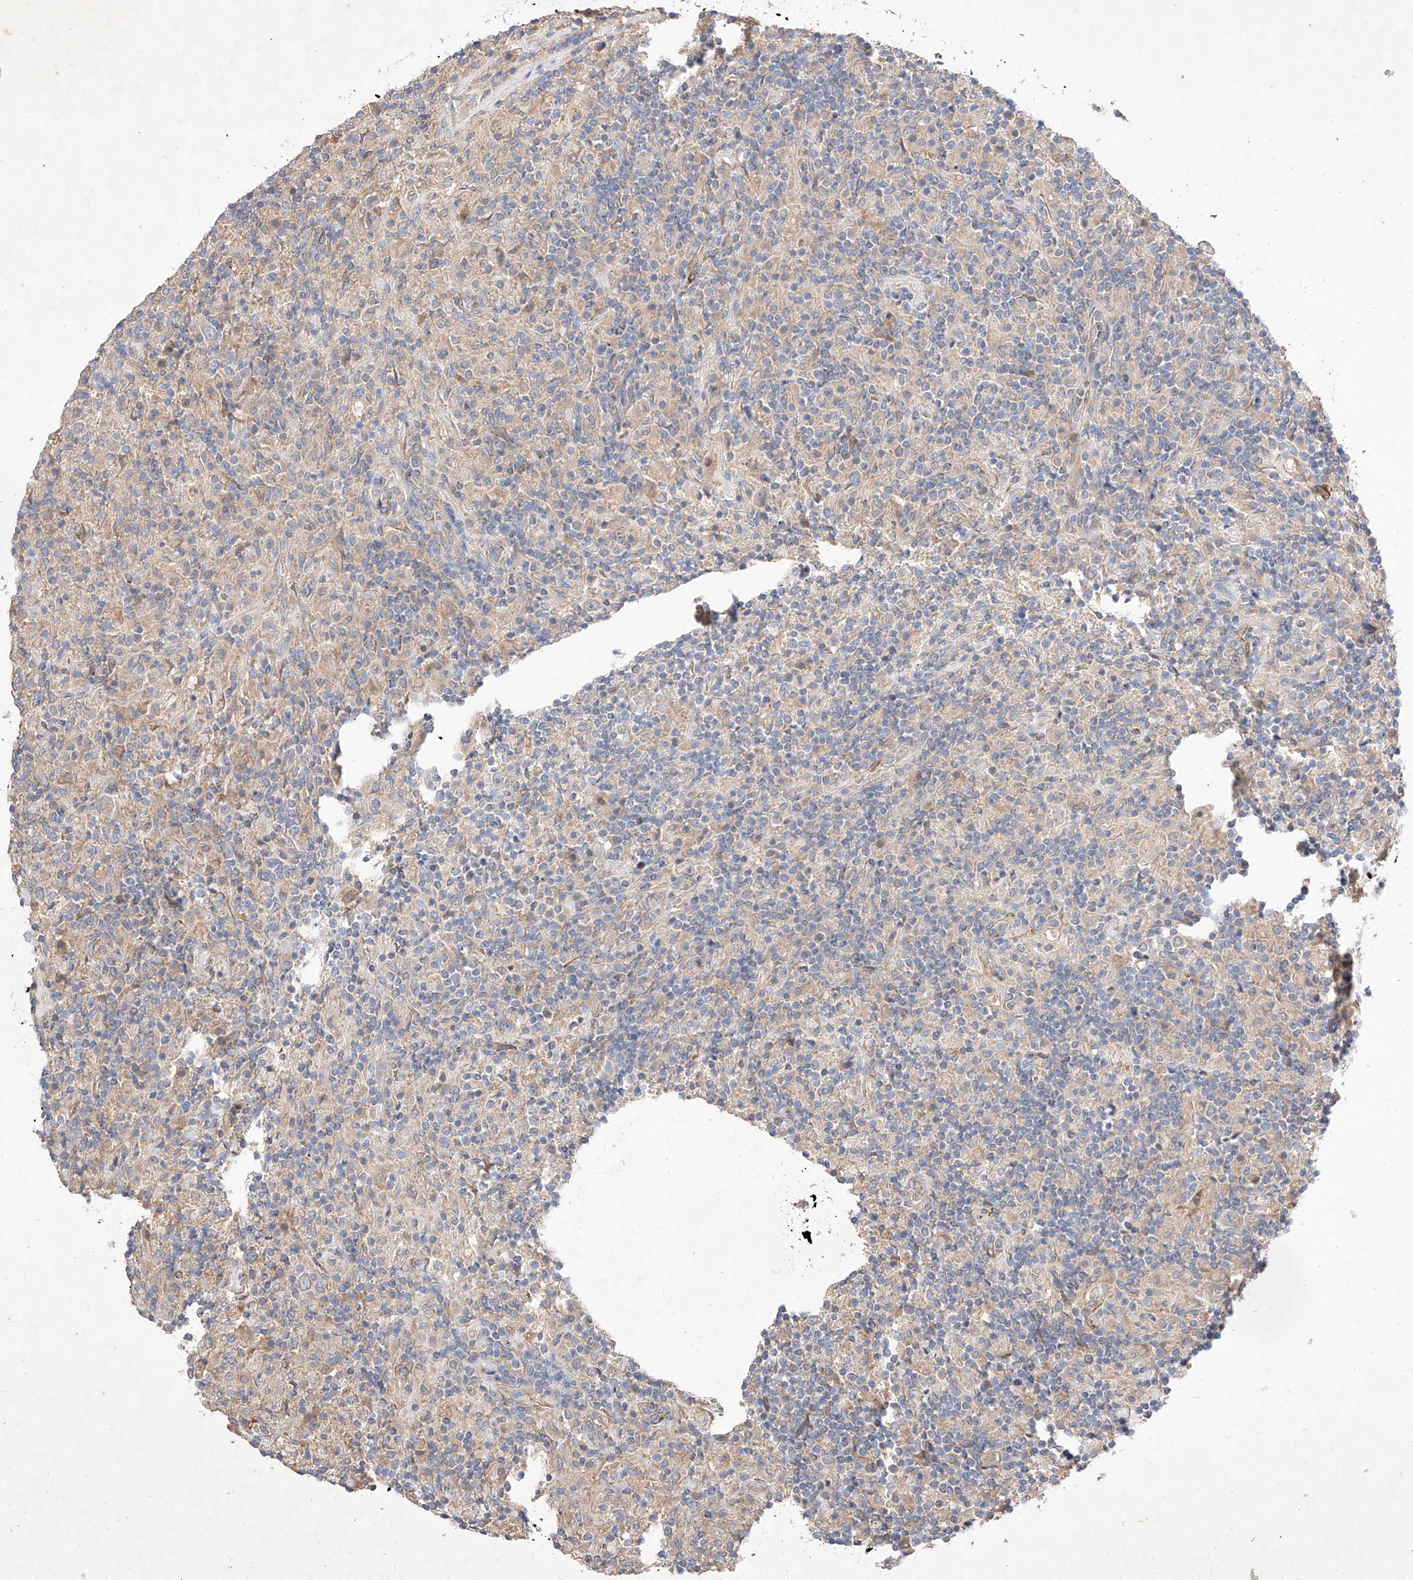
{"staining": {"intensity": "negative", "quantity": "none", "location": "none"}, "tissue": "lymphoma", "cell_type": "Tumor cells", "image_type": "cancer", "snomed": [{"axis": "morphology", "description": "Hodgkin's disease, NOS"}, {"axis": "topography", "description": "Lymph node"}], "caption": "Lymphoma stained for a protein using IHC demonstrates no expression tumor cells.", "gene": "C6orf62", "patient": {"sex": "male", "age": 70}}